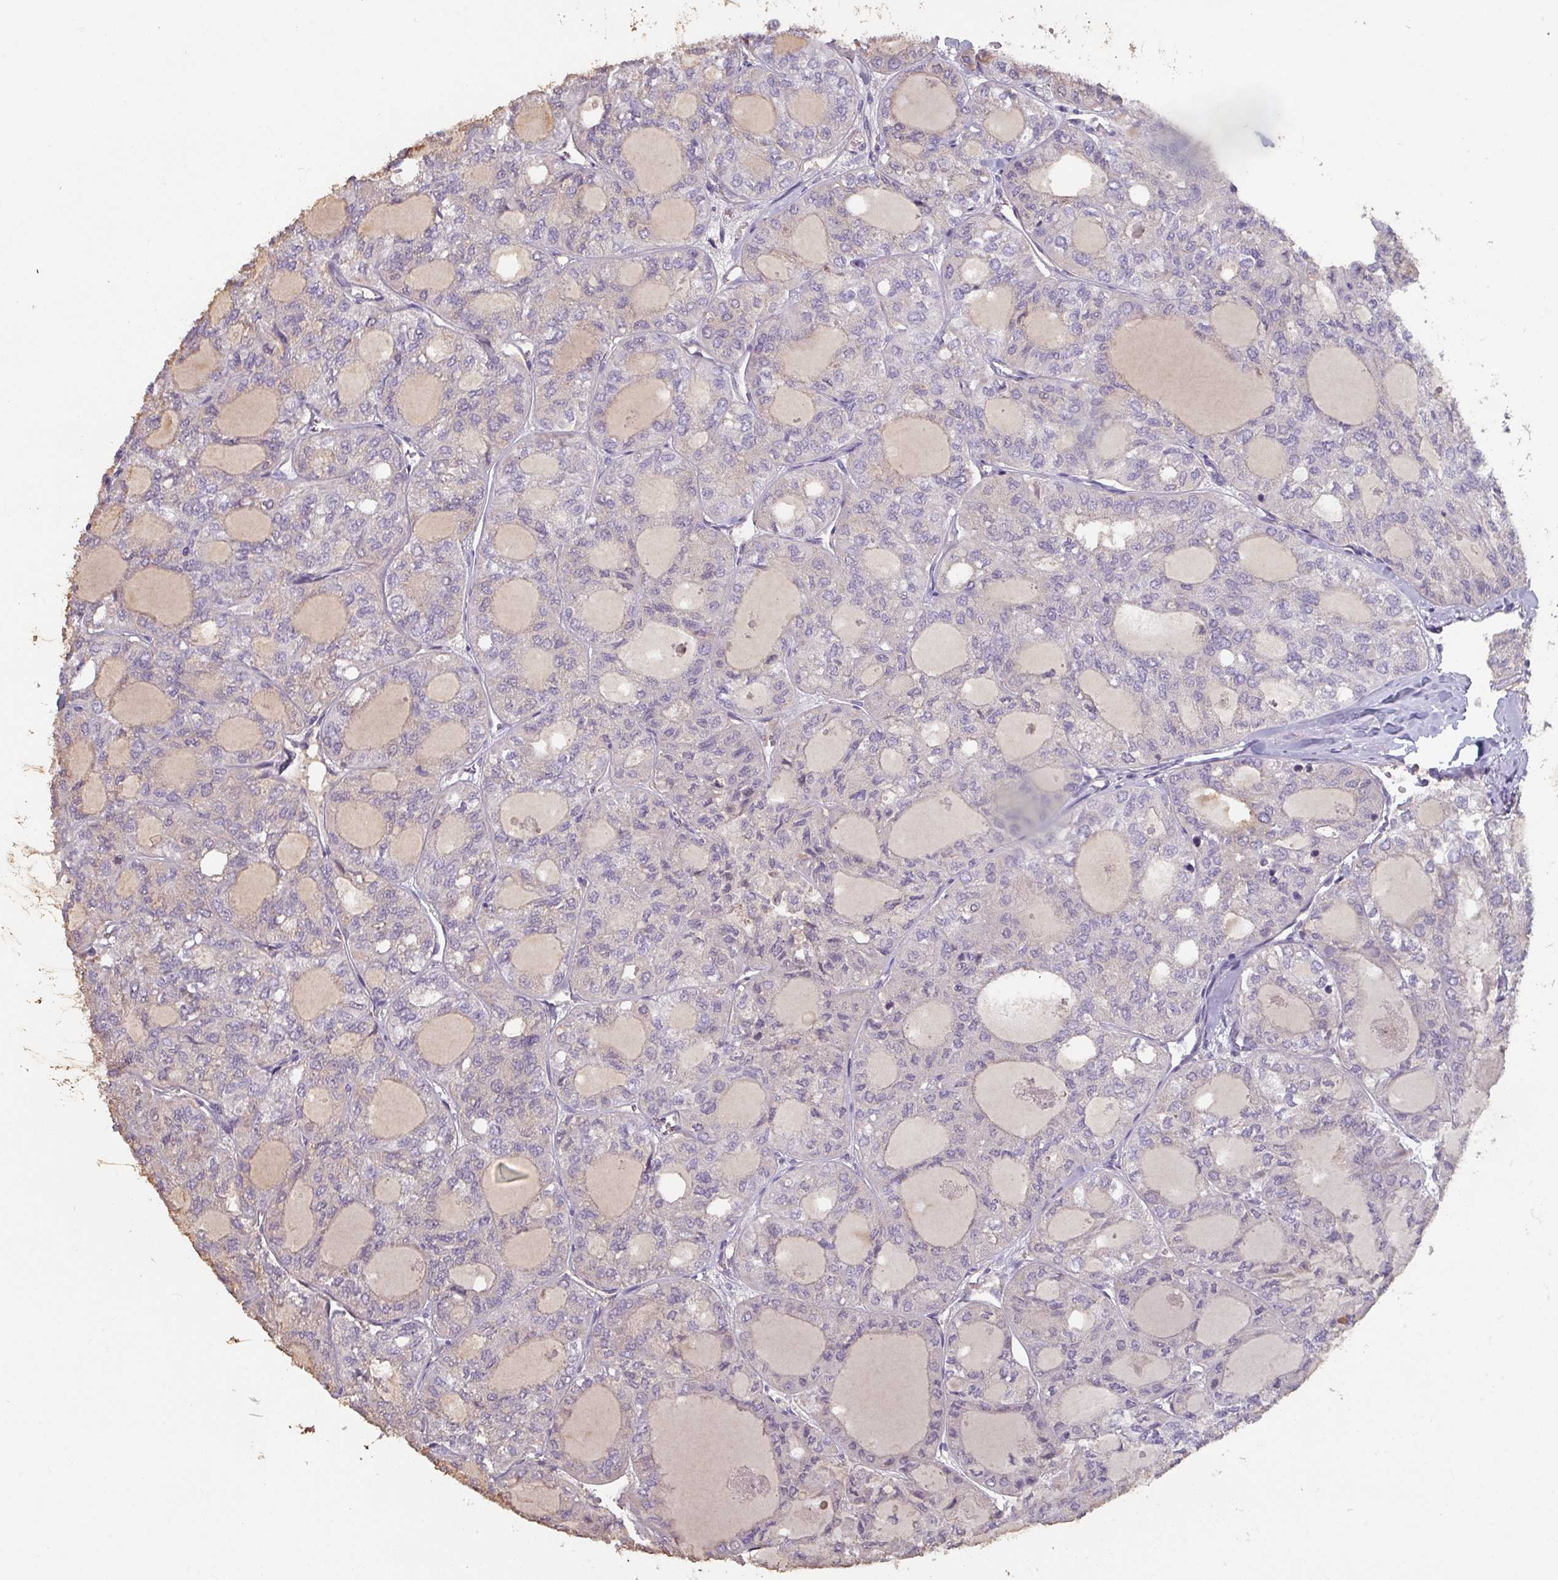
{"staining": {"intensity": "negative", "quantity": "none", "location": "none"}, "tissue": "thyroid cancer", "cell_type": "Tumor cells", "image_type": "cancer", "snomed": [{"axis": "morphology", "description": "Follicular adenoma carcinoma, NOS"}, {"axis": "topography", "description": "Thyroid gland"}], "caption": "Thyroid cancer (follicular adenoma carcinoma) was stained to show a protein in brown. There is no significant positivity in tumor cells.", "gene": "PRAMEF8", "patient": {"sex": "male", "age": 75}}